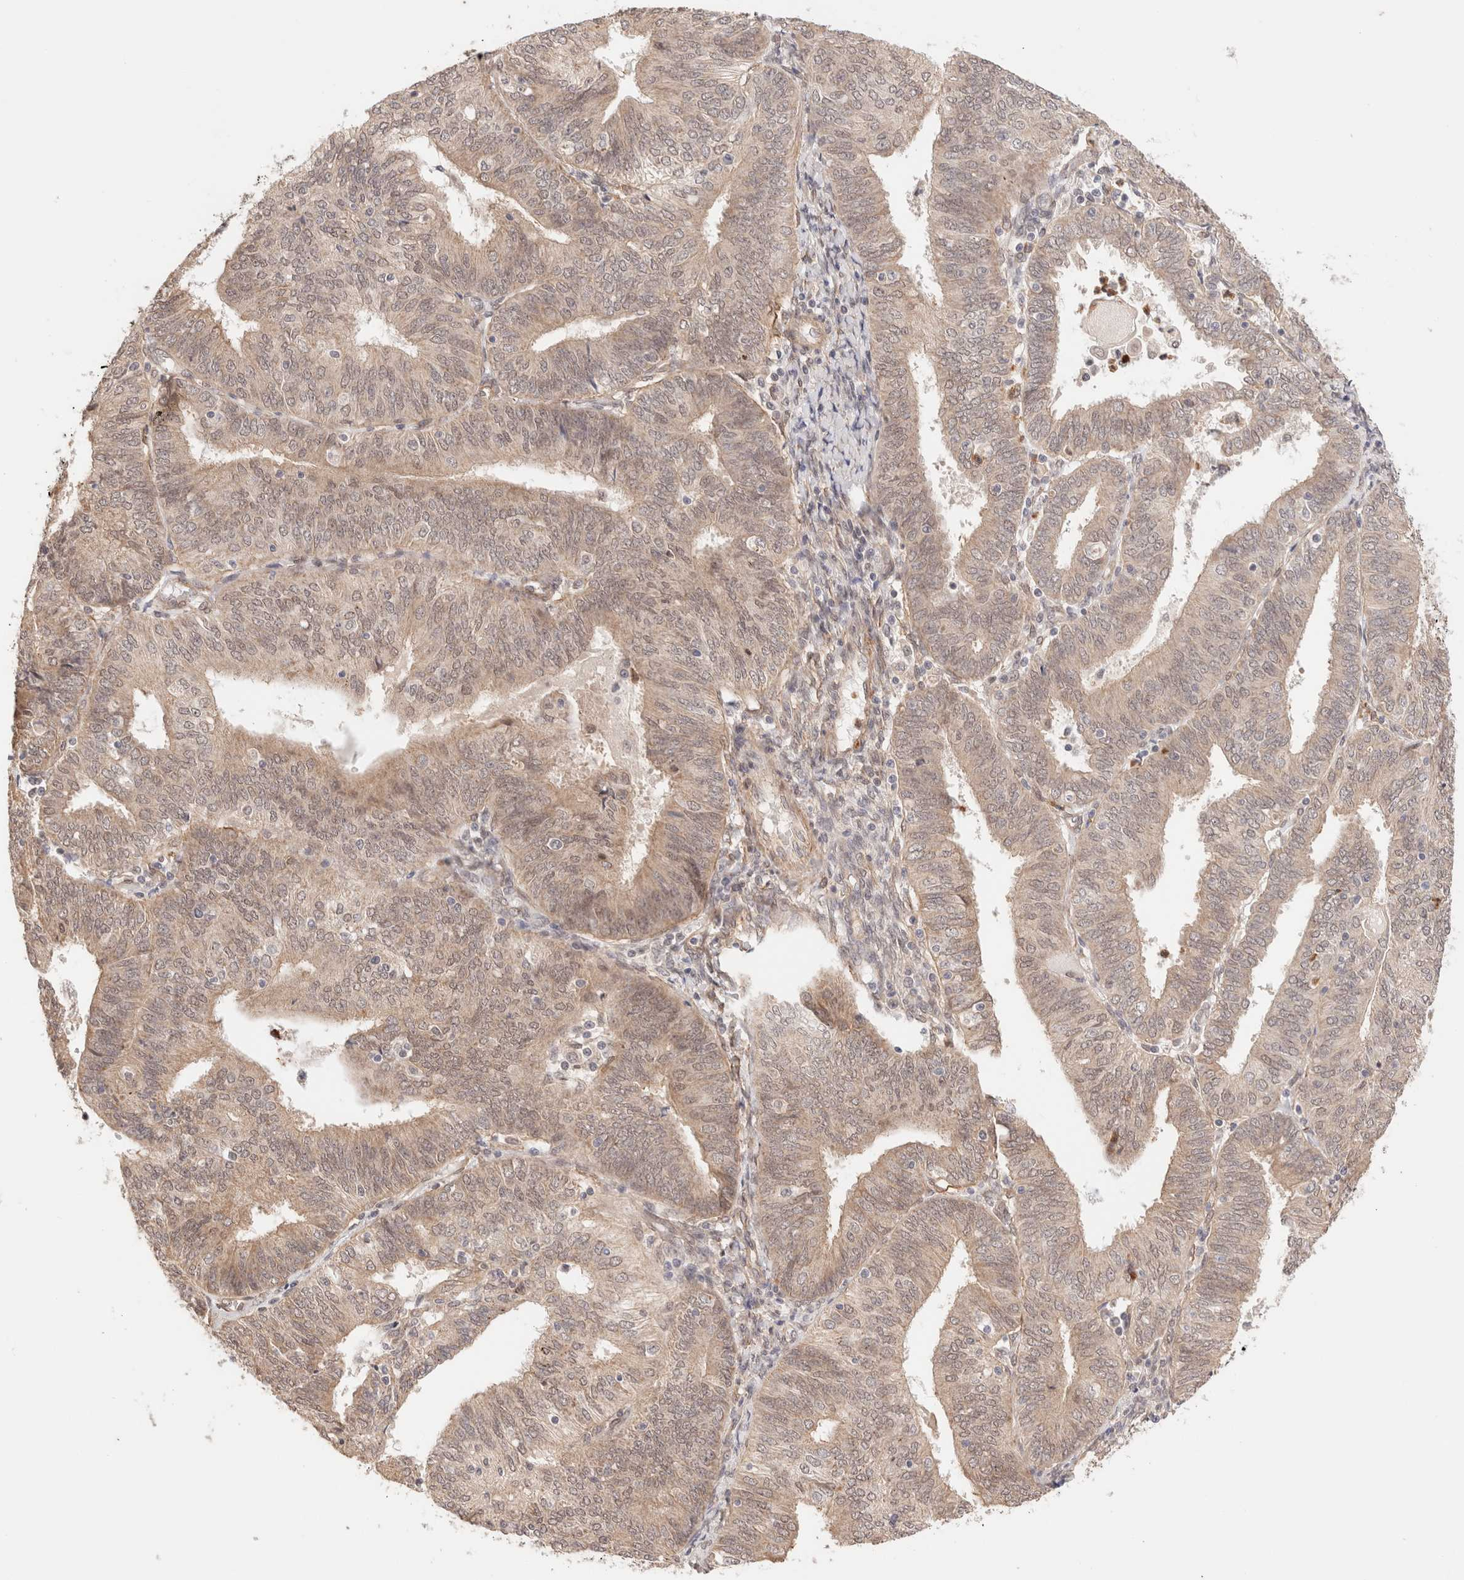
{"staining": {"intensity": "weak", "quantity": ">75%", "location": "cytoplasmic/membranous,nuclear"}, "tissue": "endometrial cancer", "cell_type": "Tumor cells", "image_type": "cancer", "snomed": [{"axis": "morphology", "description": "Adenocarcinoma, NOS"}, {"axis": "topography", "description": "Endometrium"}], "caption": "Human endometrial adenocarcinoma stained with a protein marker exhibits weak staining in tumor cells.", "gene": "BRPF3", "patient": {"sex": "female", "age": 58}}